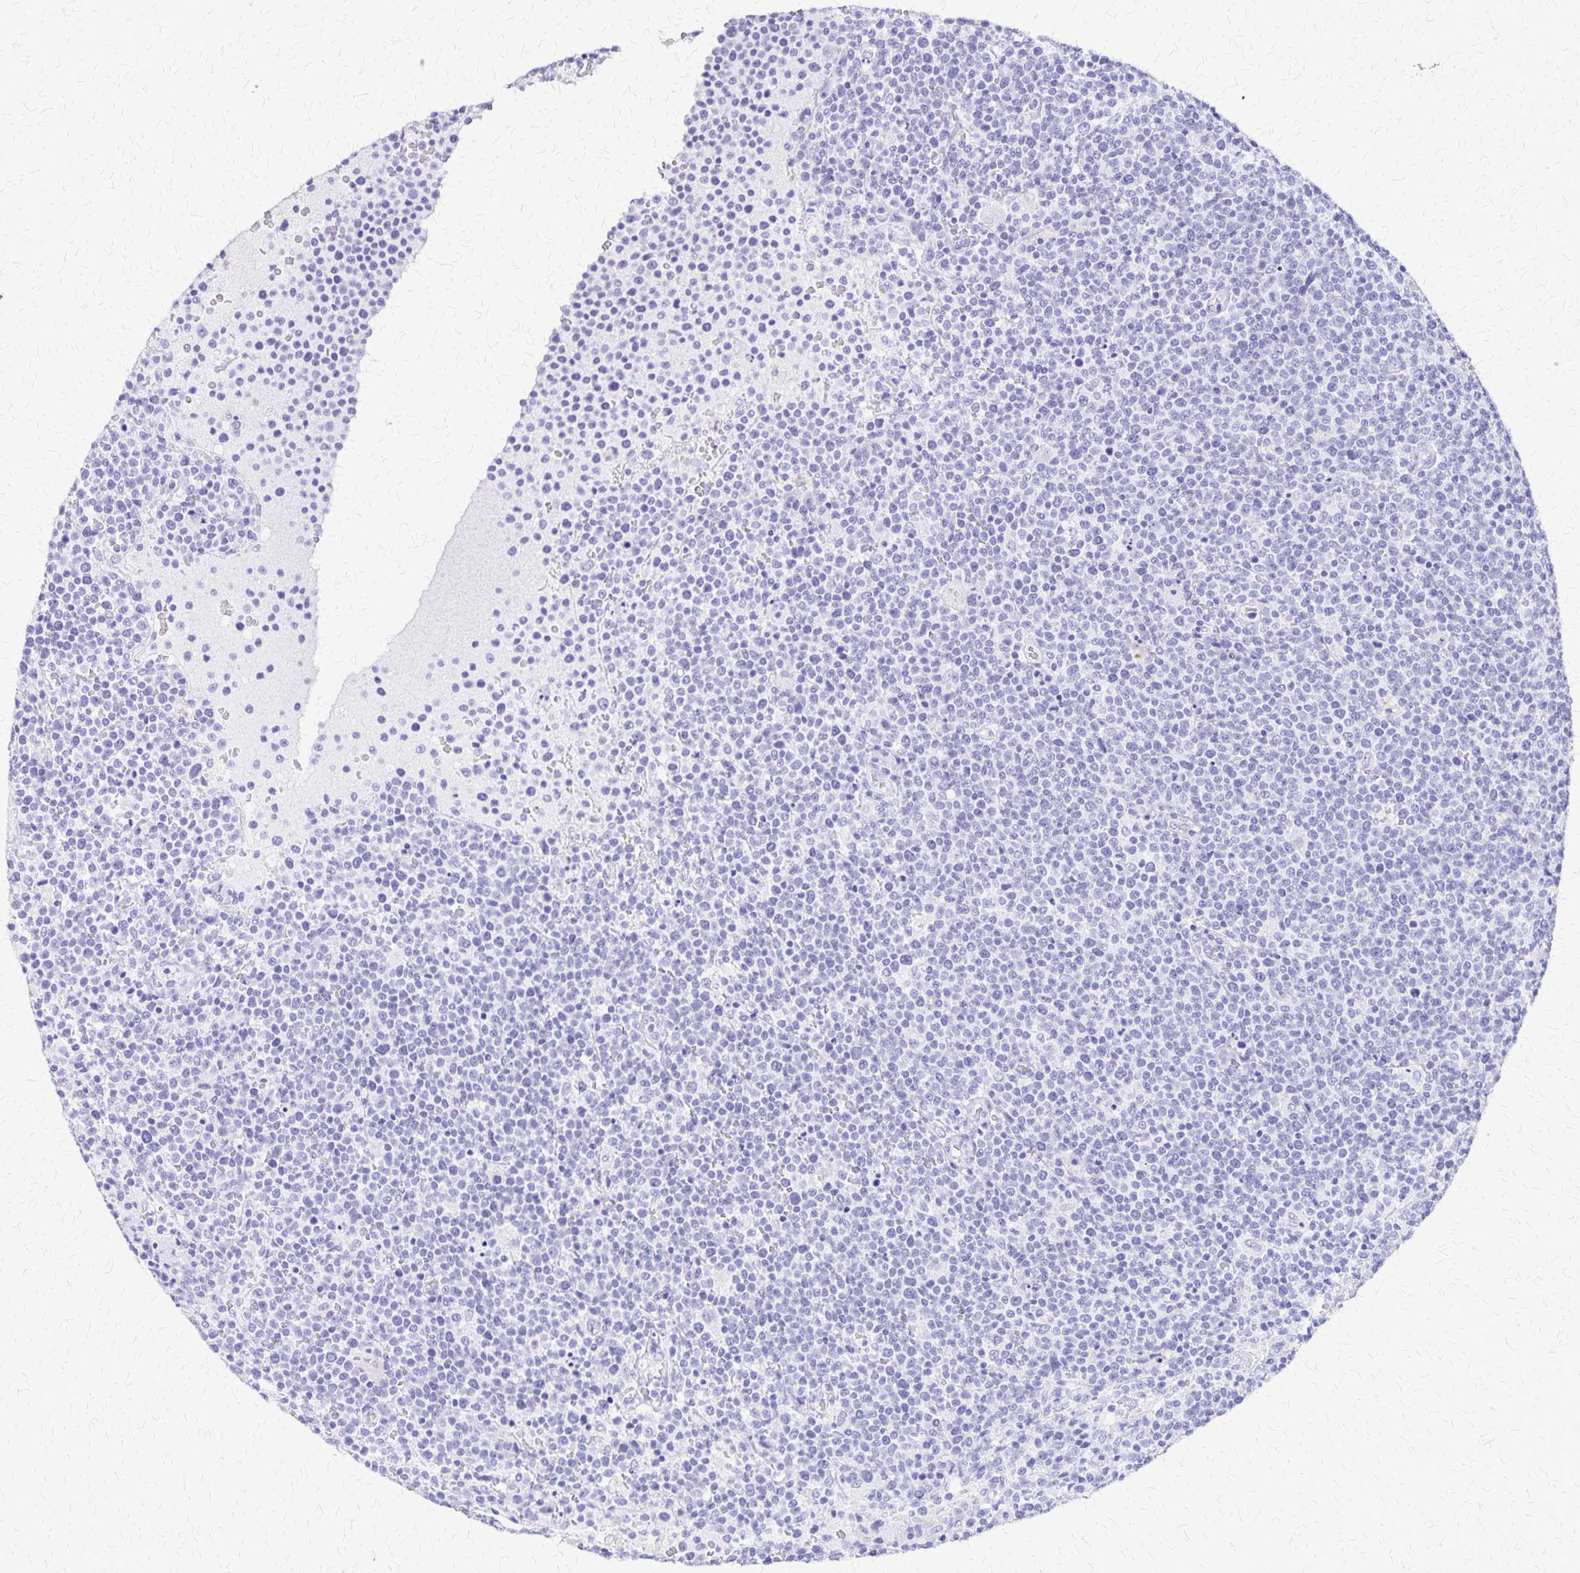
{"staining": {"intensity": "negative", "quantity": "none", "location": "none"}, "tissue": "lymphoma", "cell_type": "Tumor cells", "image_type": "cancer", "snomed": [{"axis": "morphology", "description": "Malignant lymphoma, non-Hodgkin's type, High grade"}, {"axis": "topography", "description": "Lymph node"}], "caption": "Protein analysis of lymphoma exhibits no significant staining in tumor cells. Brightfield microscopy of immunohistochemistry stained with DAB (3,3'-diaminobenzidine) (brown) and hematoxylin (blue), captured at high magnification.", "gene": "SLC13A2", "patient": {"sex": "male", "age": 61}}